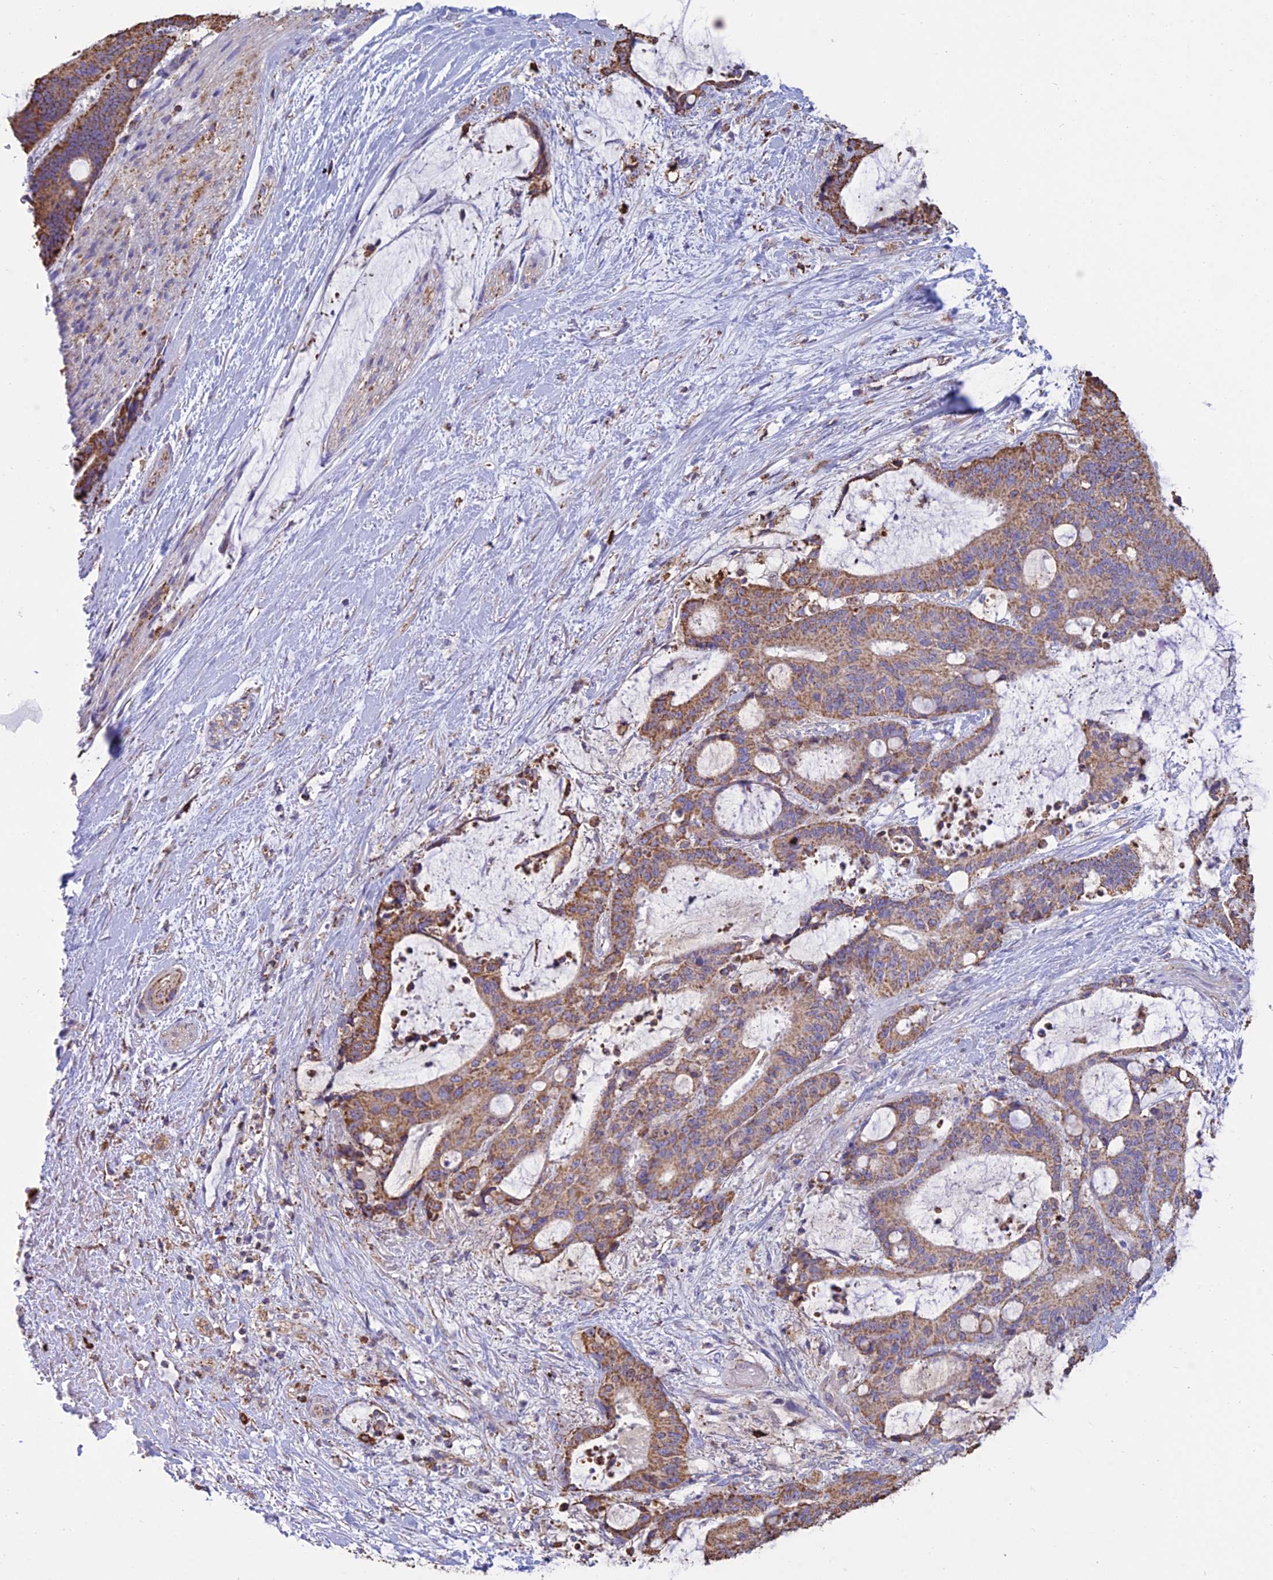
{"staining": {"intensity": "moderate", "quantity": ">75%", "location": "cytoplasmic/membranous"}, "tissue": "liver cancer", "cell_type": "Tumor cells", "image_type": "cancer", "snomed": [{"axis": "morphology", "description": "Normal tissue, NOS"}, {"axis": "morphology", "description": "Cholangiocarcinoma"}, {"axis": "topography", "description": "Liver"}, {"axis": "topography", "description": "Peripheral nerve tissue"}], "caption": "Immunohistochemistry (IHC) micrograph of neoplastic tissue: liver cancer stained using immunohistochemistry (IHC) exhibits medium levels of moderate protein expression localized specifically in the cytoplasmic/membranous of tumor cells, appearing as a cytoplasmic/membranous brown color.", "gene": "OR2W3", "patient": {"sex": "female", "age": 73}}